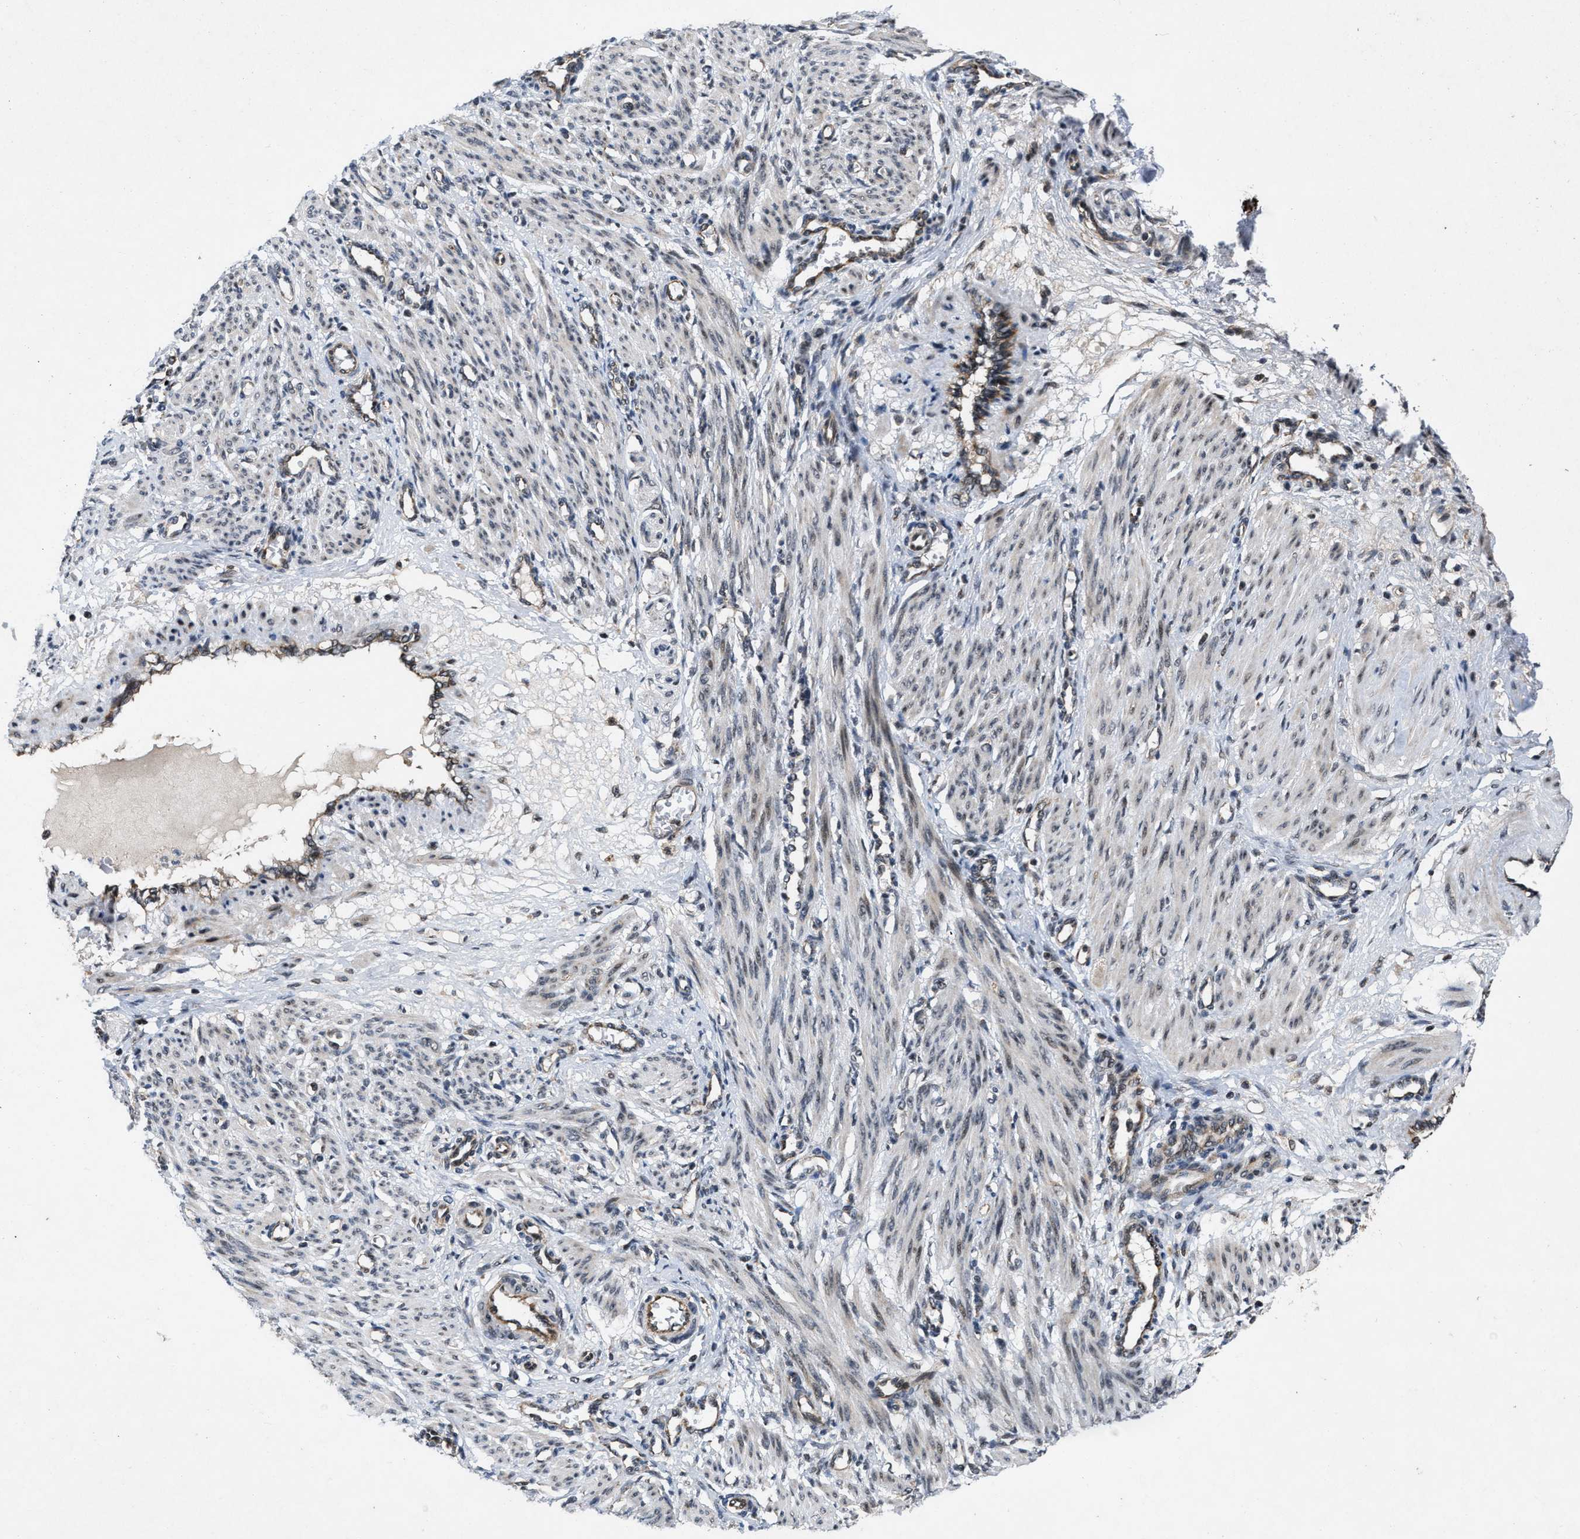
{"staining": {"intensity": "moderate", "quantity": "<25%", "location": "cytoplasmic/membranous,nuclear"}, "tissue": "smooth muscle", "cell_type": "Smooth muscle cells", "image_type": "normal", "snomed": [{"axis": "morphology", "description": "Normal tissue, NOS"}, {"axis": "topography", "description": "Endometrium"}], "caption": "Immunohistochemical staining of normal smooth muscle demonstrates low levels of moderate cytoplasmic/membranous,nuclear expression in approximately <25% of smooth muscle cells. (IHC, brightfield microscopy, high magnification).", "gene": "ZNHIT1", "patient": {"sex": "female", "age": 33}}